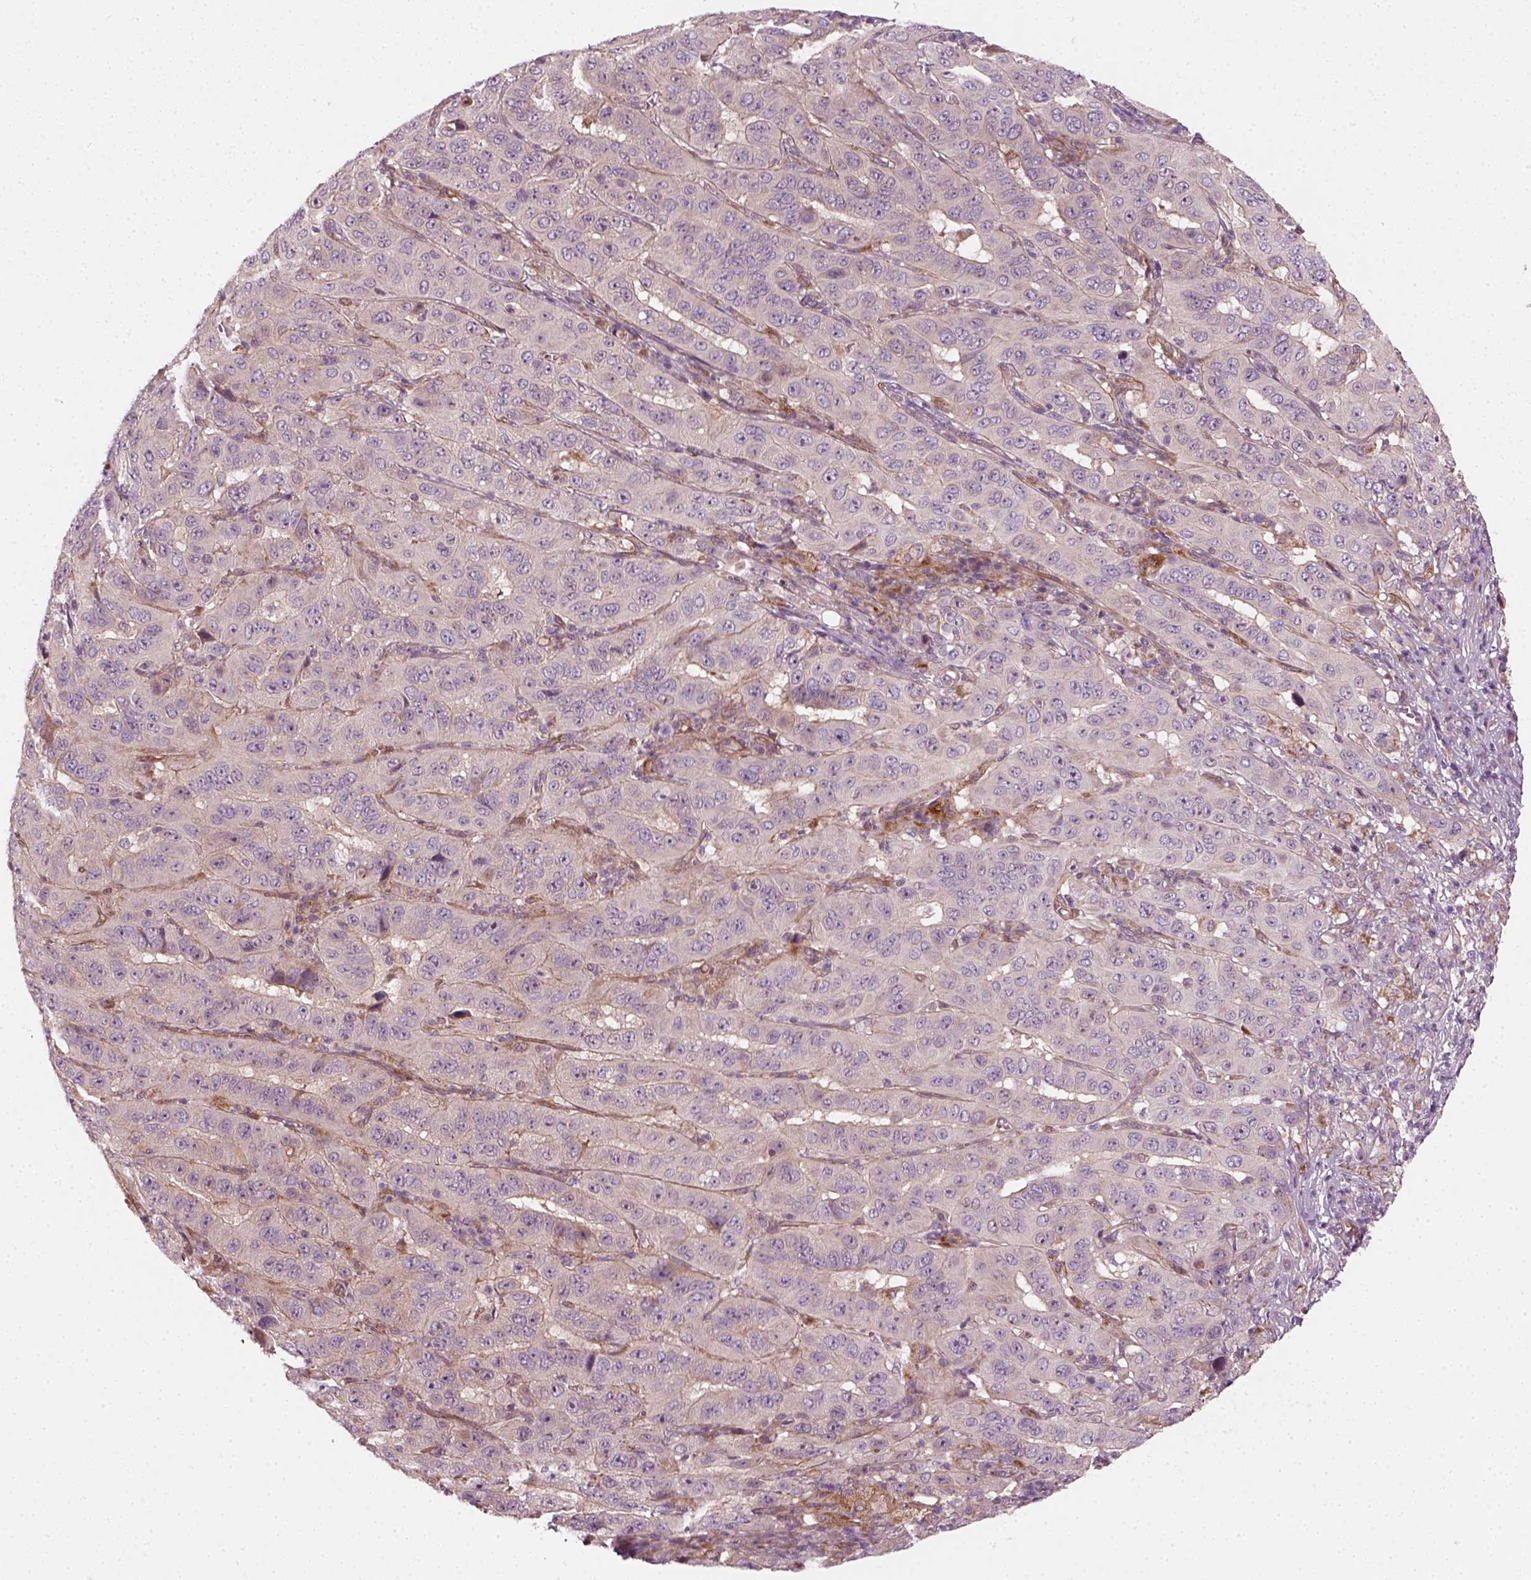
{"staining": {"intensity": "negative", "quantity": "none", "location": "none"}, "tissue": "pancreatic cancer", "cell_type": "Tumor cells", "image_type": "cancer", "snomed": [{"axis": "morphology", "description": "Adenocarcinoma, NOS"}, {"axis": "topography", "description": "Pancreas"}], "caption": "A micrograph of adenocarcinoma (pancreatic) stained for a protein demonstrates no brown staining in tumor cells. (DAB (3,3'-diaminobenzidine) immunohistochemistry (IHC) visualized using brightfield microscopy, high magnification).", "gene": "DNASE1L1", "patient": {"sex": "male", "age": 63}}